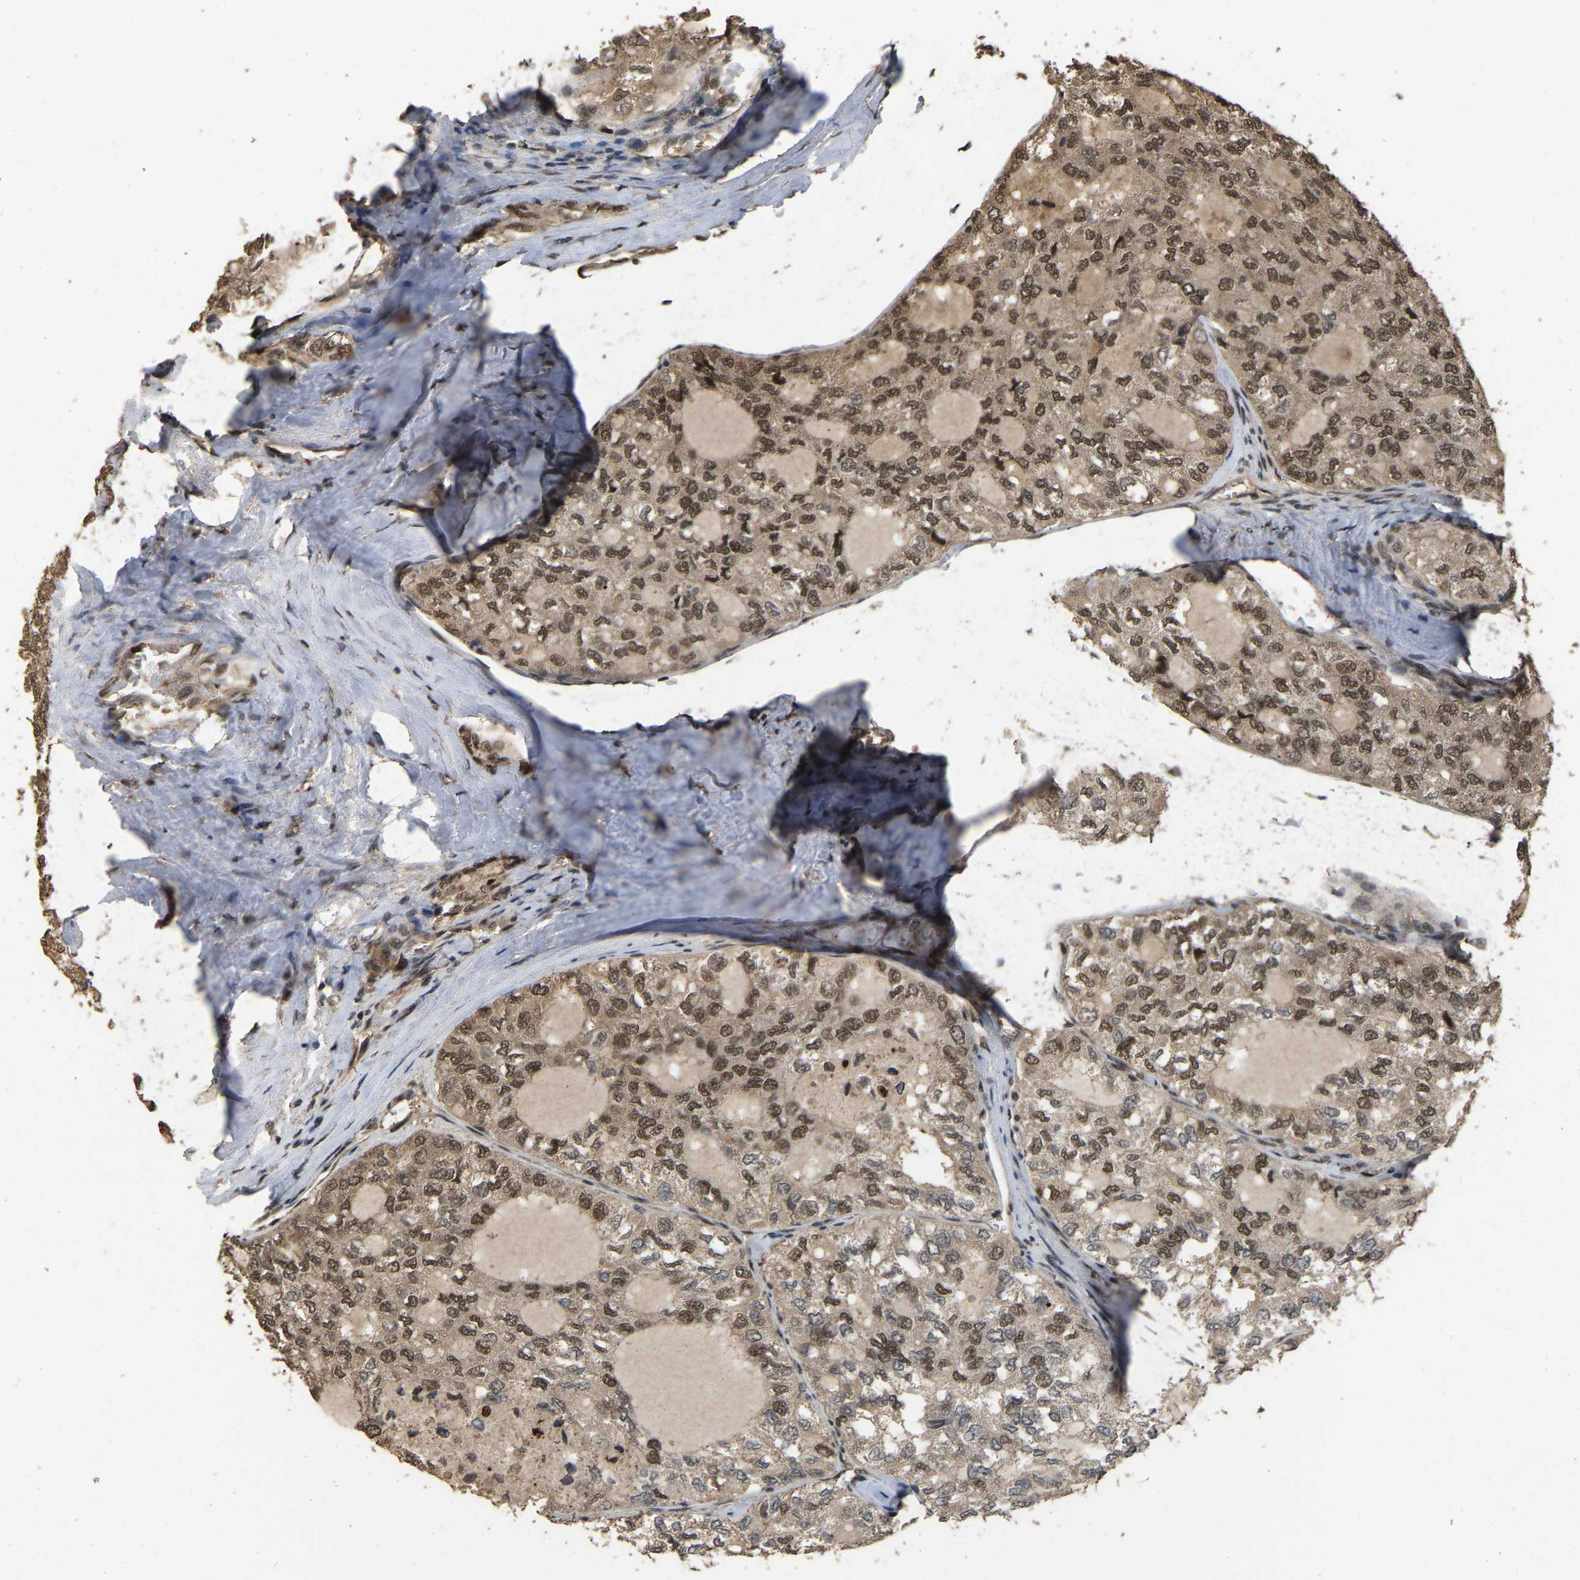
{"staining": {"intensity": "moderate", "quantity": ">75%", "location": "cytoplasmic/membranous,nuclear"}, "tissue": "thyroid cancer", "cell_type": "Tumor cells", "image_type": "cancer", "snomed": [{"axis": "morphology", "description": "Follicular adenoma carcinoma, NOS"}, {"axis": "topography", "description": "Thyroid gland"}], "caption": "This photomicrograph displays immunohistochemistry staining of thyroid follicular adenoma carcinoma, with medium moderate cytoplasmic/membranous and nuclear staining in approximately >75% of tumor cells.", "gene": "ARHGAP23", "patient": {"sex": "male", "age": 75}}